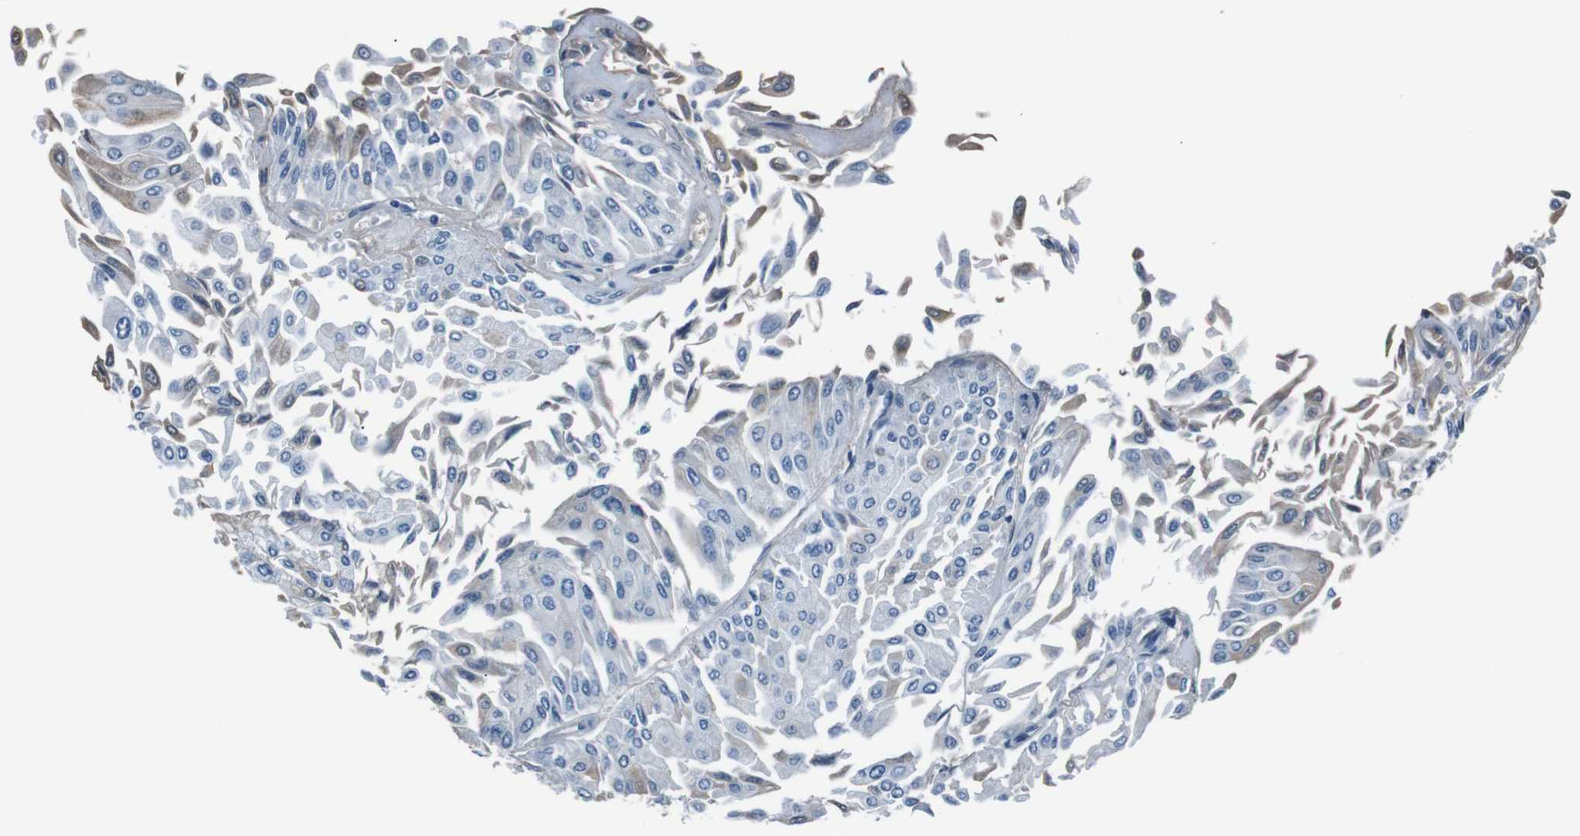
{"staining": {"intensity": "weak", "quantity": "<25%", "location": "cytoplasmic/membranous"}, "tissue": "urothelial cancer", "cell_type": "Tumor cells", "image_type": "cancer", "snomed": [{"axis": "morphology", "description": "Urothelial carcinoma, Low grade"}, {"axis": "topography", "description": "Urinary bladder"}], "caption": "Tumor cells are negative for brown protein staining in urothelial cancer.", "gene": "LEP", "patient": {"sex": "male", "age": 67}}